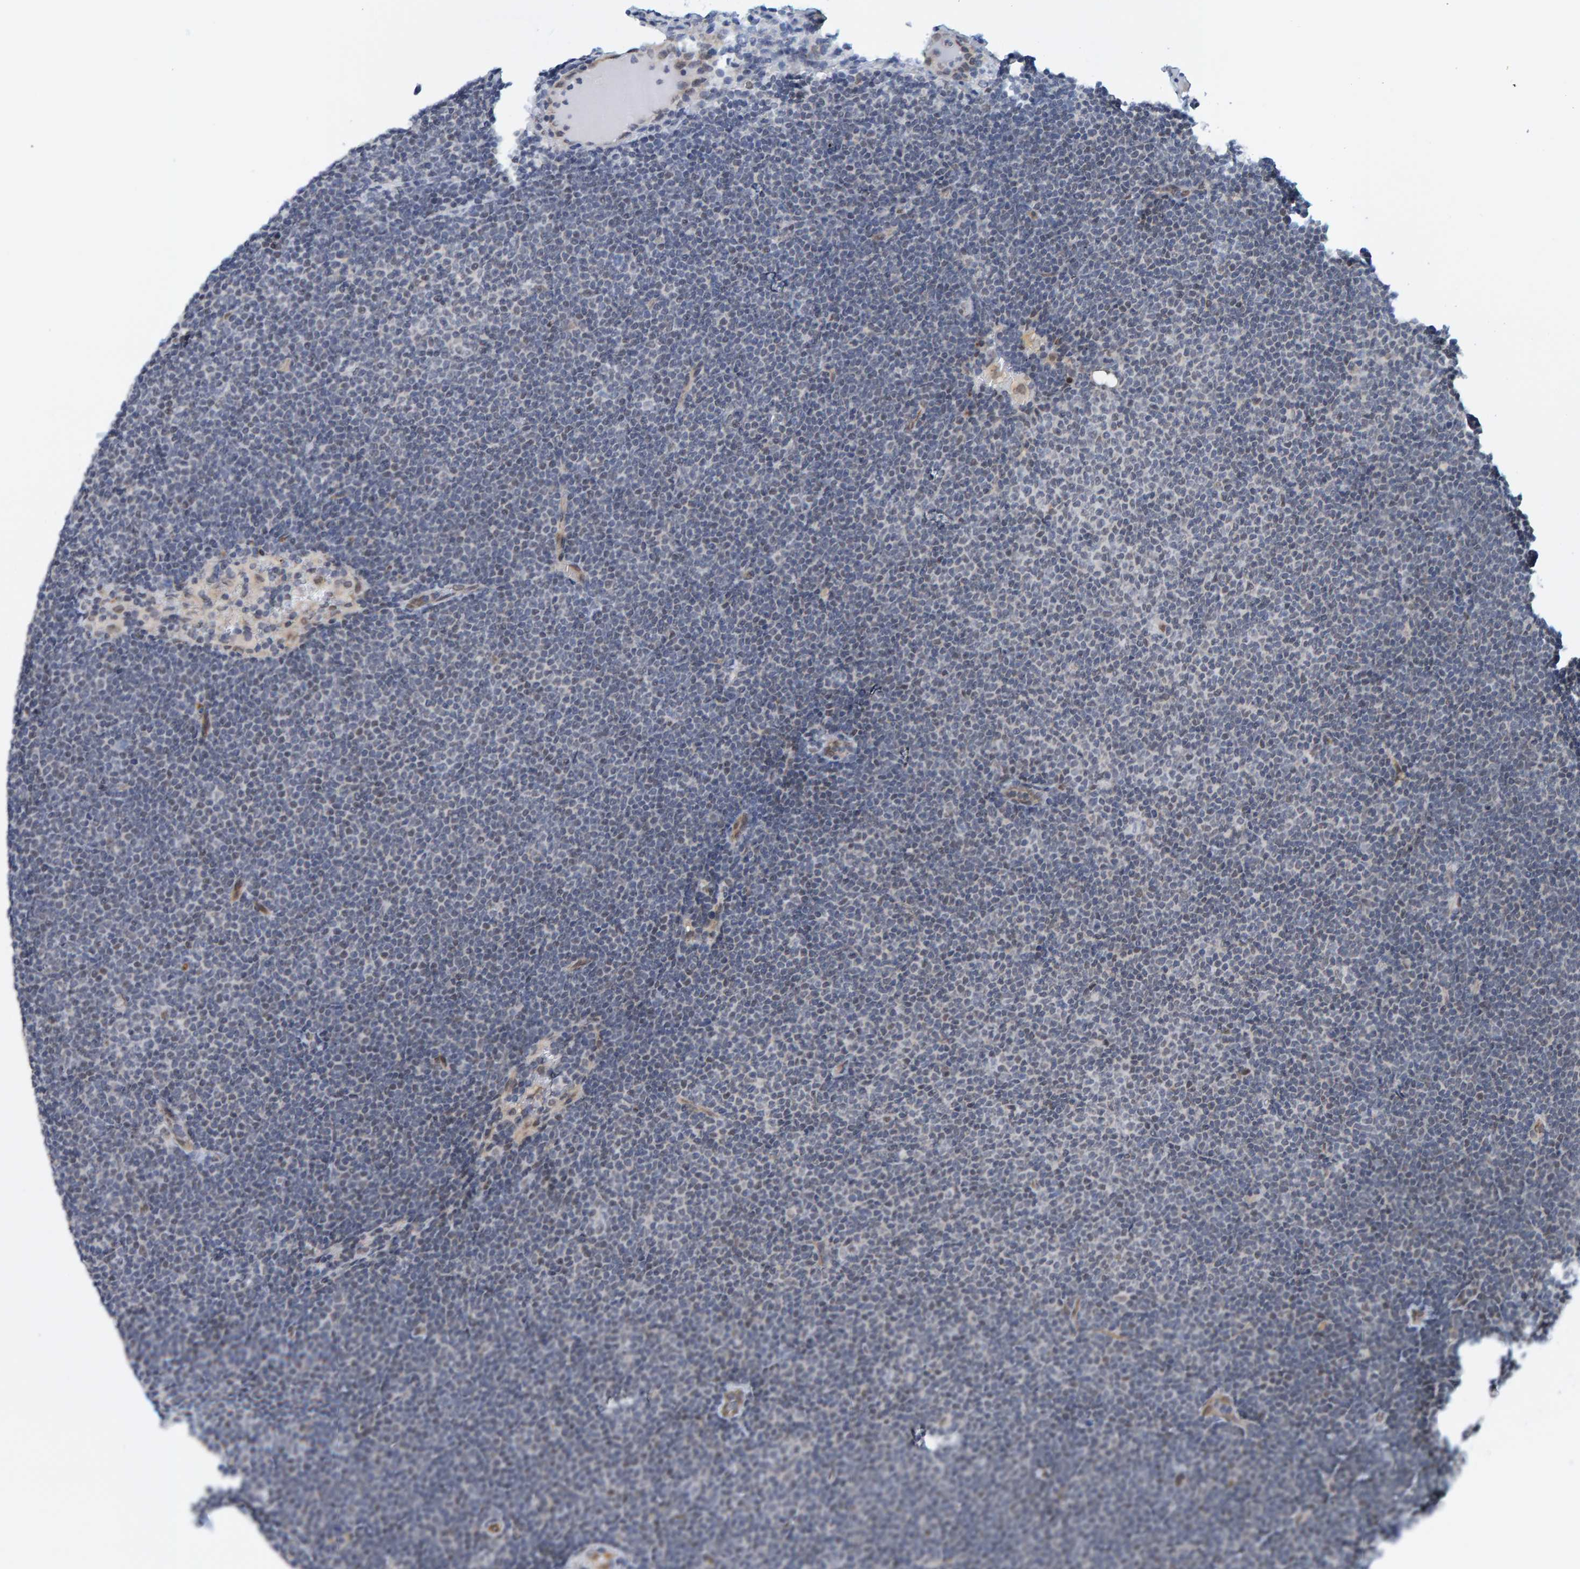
{"staining": {"intensity": "negative", "quantity": "none", "location": "none"}, "tissue": "lymphoma", "cell_type": "Tumor cells", "image_type": "cancer", "snomed": [{"axis": "morphology", "description": "Malignant lymphoma, non-Hodgkin's type, Low grade"}, {"axis": "topography", "description": "Lymph node"}], "caption": "A photomicrograph of human low-grade malignant lymphoma, non-Hodgkin's type is negative for staining in tumor cells. (DAB (3,3'-diaminobenzidine) immunohistochemistry (IHC) with hematoxylin counter stain).", "gene": "SCRN2", "patient": {"sex": "female", "age": 53}}